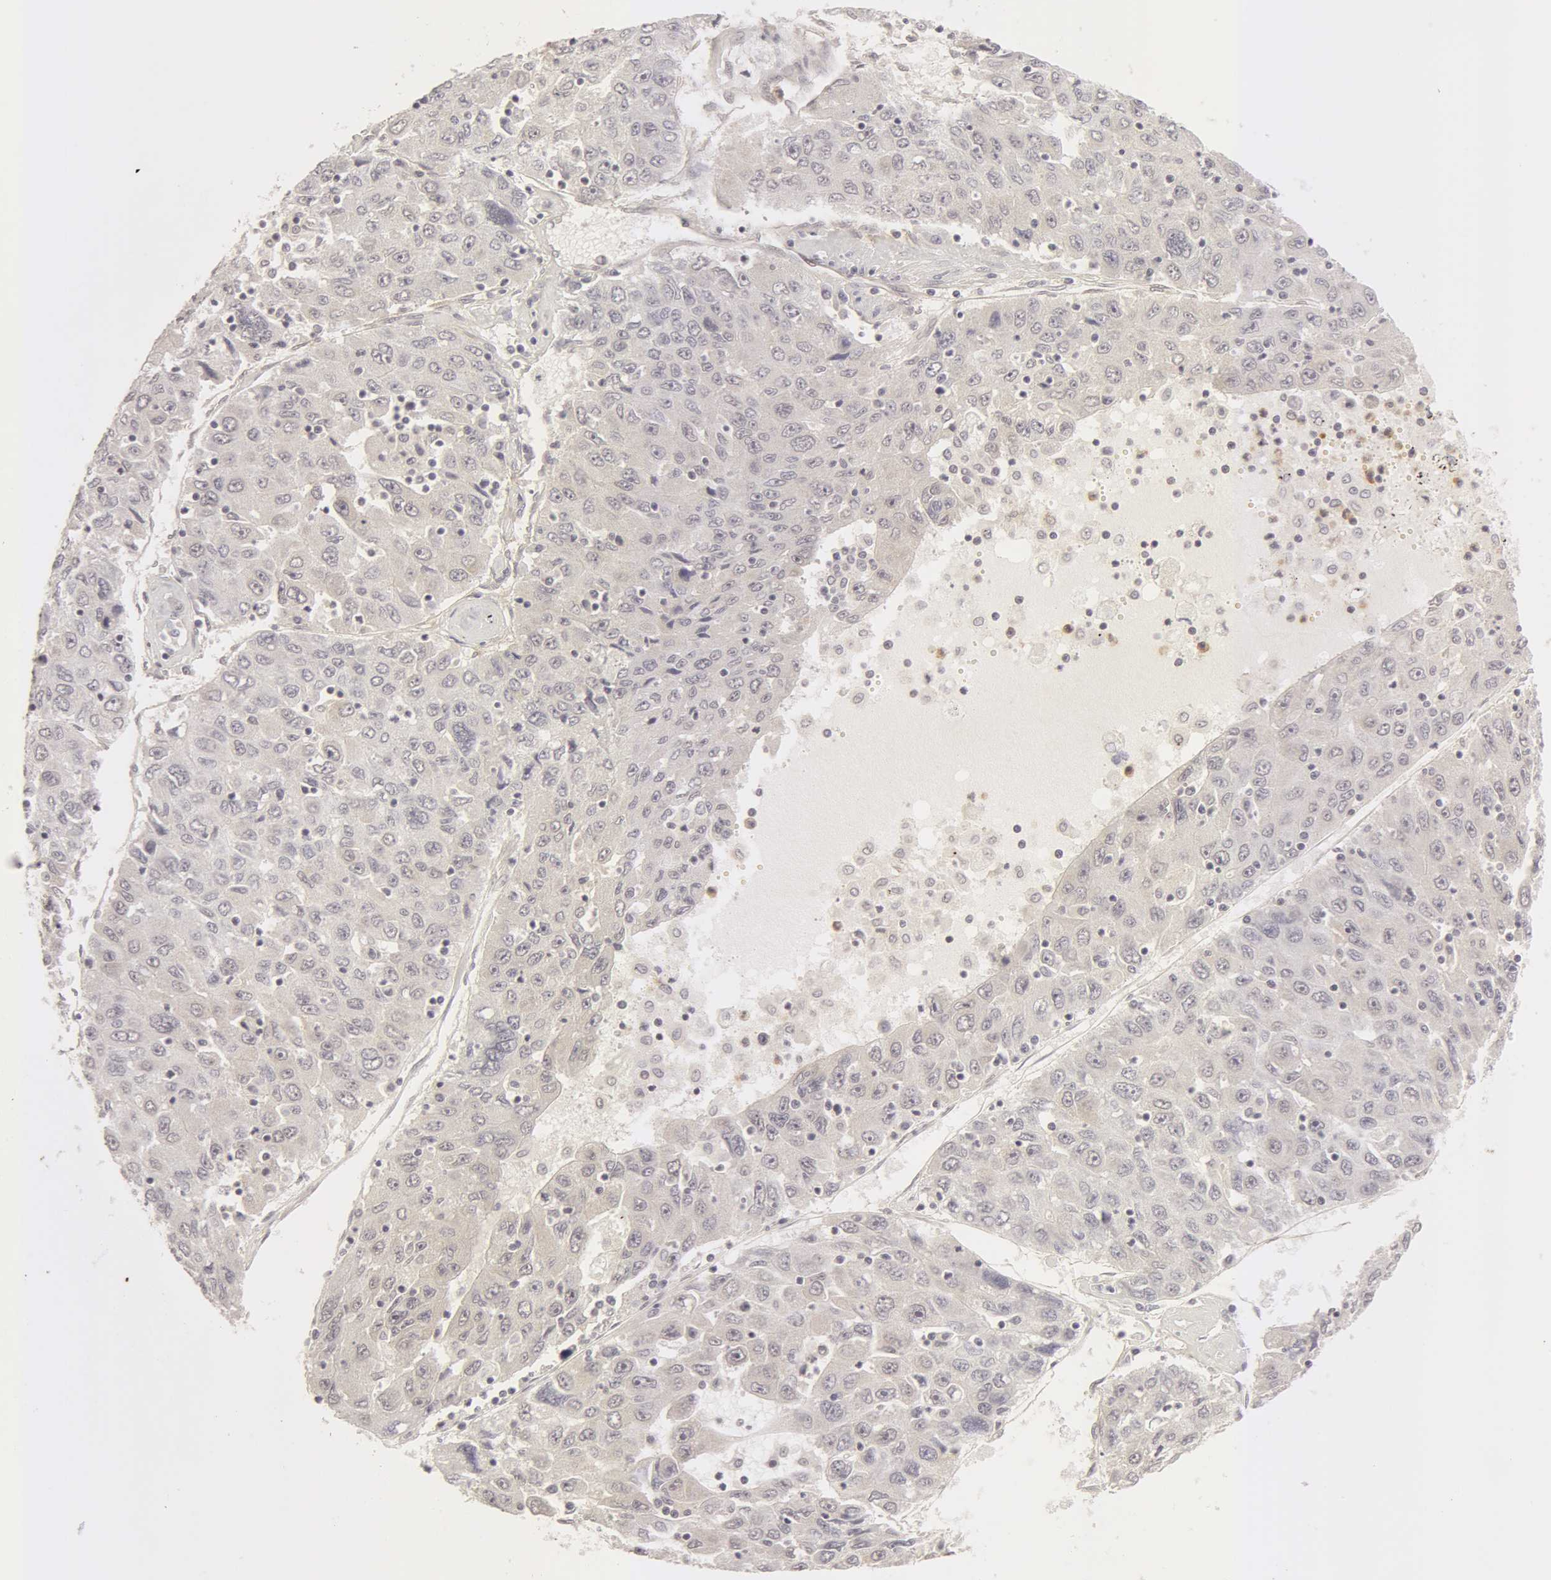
{"staining": {"intensity": "negative", "quantity": "none", "location": "none"}, "tissue": "liver cancer", "cell_type": "Tumor cells", "image_type": "cancer", "snomed": [{"axis": "morphology", "description": "Carcinoma, Hepatocellular, NOS"}, {"axis": "topography", "description": "Liver"}], "caption": "High power microscopy micrograph of an IHC photomicrograph of hepatocellular carcinoma (liver), revealing no significant expression in tumor cells.", "gene": "ADAM10", "patient": {"sex": "male", "age": 49}}